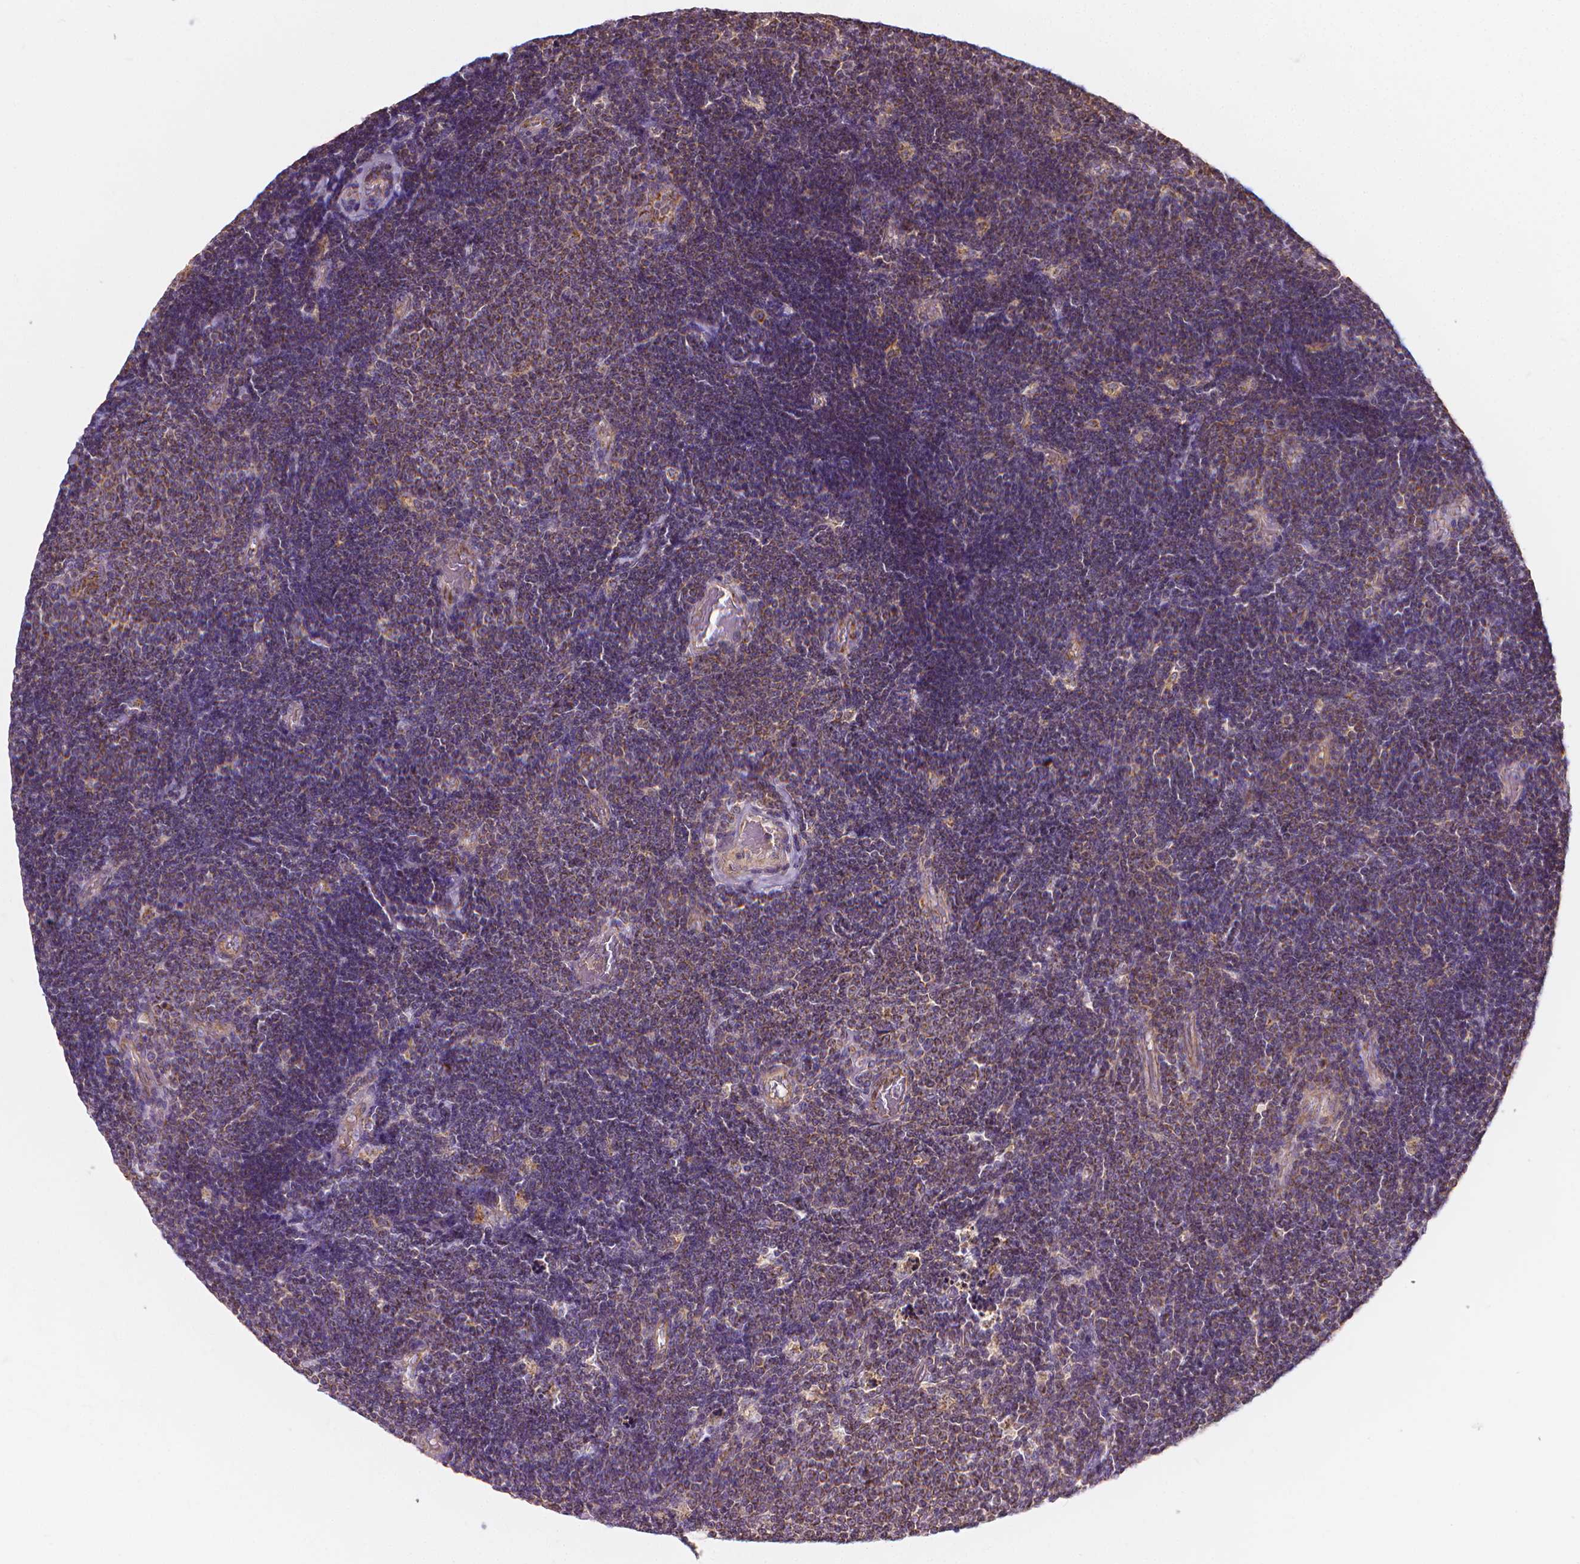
{"staining": {"intensity": "weak", "quantity": ">75%", "location": "cytoplasmic/membranous"}, "tissue": "lymphoma", "cell_type": "Tumor cells", "image_type": "cancer", "snomed": [{"axis": "morphology", "description": "Malignant lymphoma, non-Hodgkin's type, Low grade"}, {"axis": "topography", "description": "Brain"}], "caption": "Brown immunohistochemical staining in human lymphoma demonstrates weak cytoplasmic/membranous expression in about >75% of tumor cells.", "gene": "SNCAIP", "patient": {"sex": "female", "age": 66}}